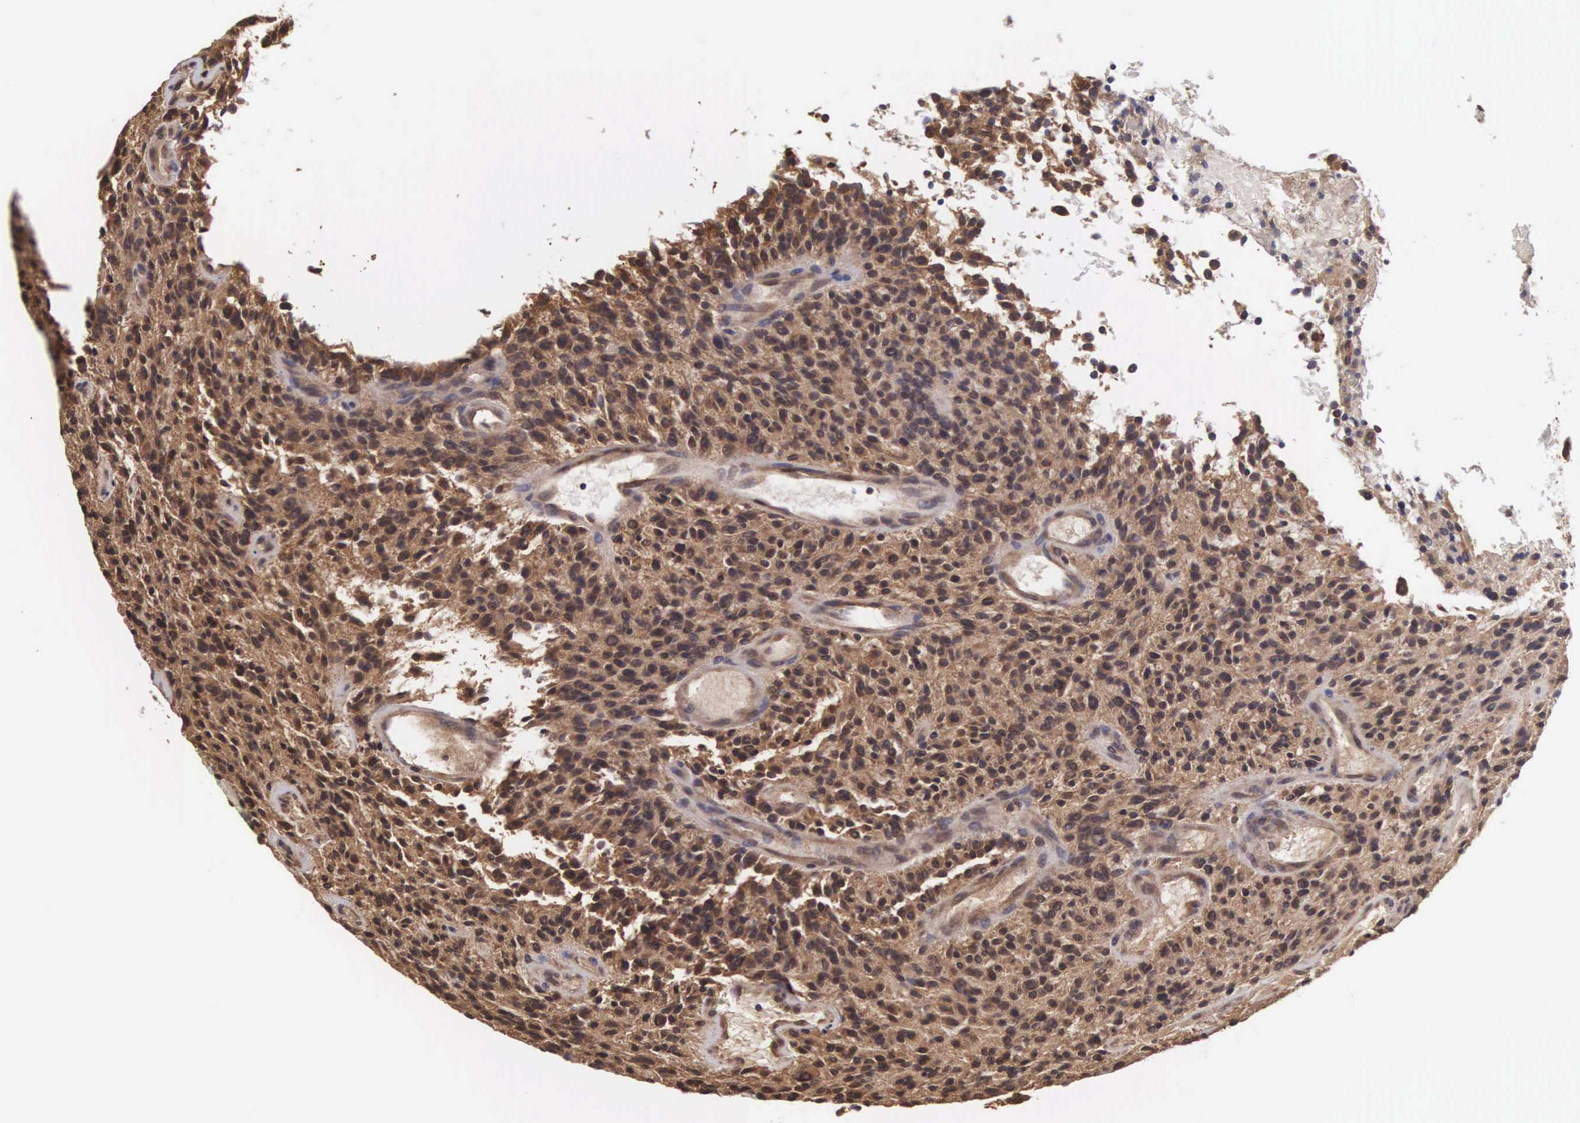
{"staining": {"intensity": "moderate", "quantity": ">75%", "location": "cytoplasmic/membranous"}, "tissue": "glioma", "cell_type": "Tumor cells", "image_type": "cancer", "snomed": [{"axis": "morphology", "description": "Glioma, malignant, High grade"}, {"axis": "topography", "description": "Brain"}], "caption": "The photomicrograph demonstrates immunohistochemical staining of malignant glioma (high-grade). There is moderate cytoplasmic/membranous staining is appreciated in approximately >75% of tumor cells.", "gene": "DHRS1", "patient": {"sex": "female", "age": 13}}